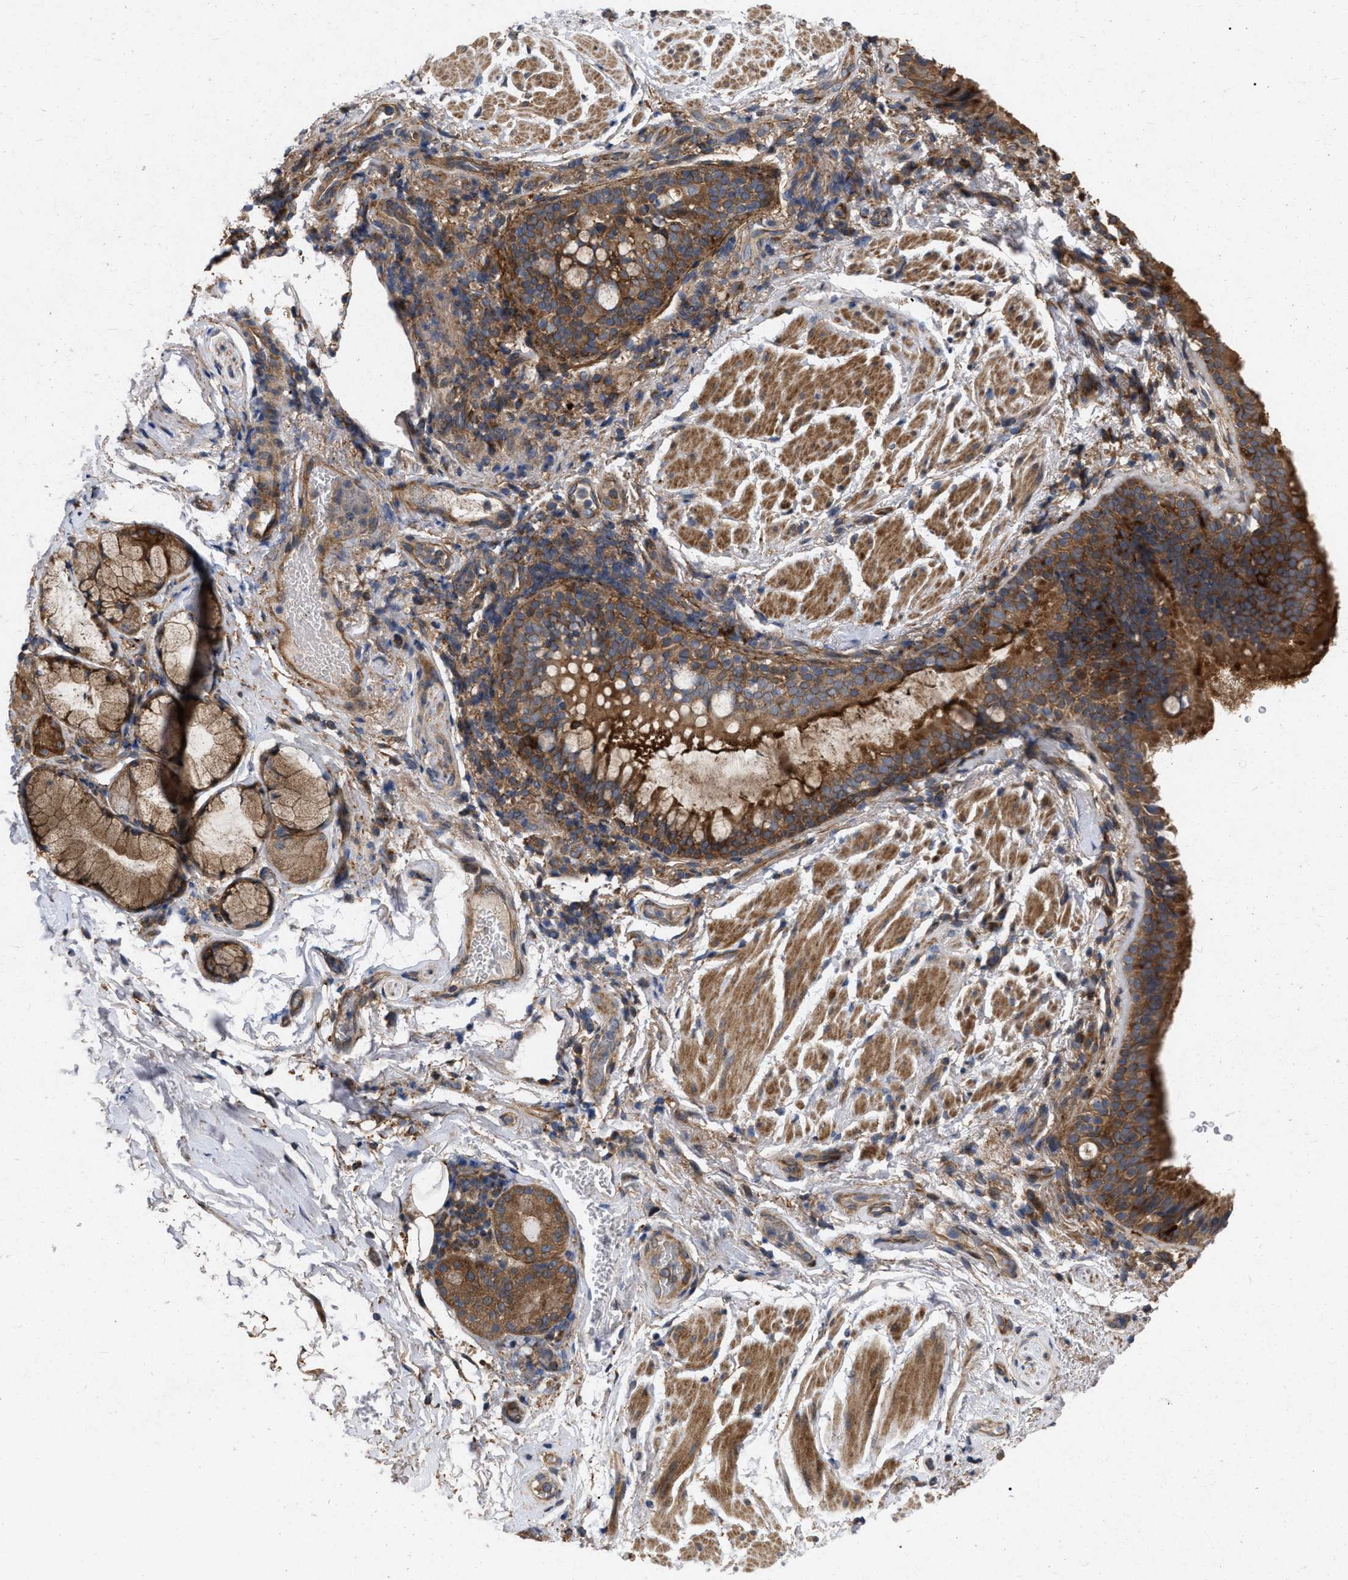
{"staining": {"intensity": "moderate", "quantity": ">75%", "location": "cytoplasmic/membranous"}, "tissue": "bronchus", "cell_type": "Respiratory epithelial cells", "image_type": "normal", "snomed": [{"axis": "morphology", "description": "Normal tissue, NOS"}, {"axis": "morphology", "description": "Inflammation, NOS"}, {"axis": "topography", "description": "Cartilage tissue"}, {"axis": "topography", "description": "Bronchus"}], "caption": "A micrograph of bronchus stained for a protein reveals moderate cytoplasmic/membranous brown staining in respiratory epithelial cells. (Stains: DAB (3,3'-diaminobenzidine) in brown, nuclei in blue, Microscopy: brightfield microscopy at high magnification).", "gene": "CDKN2C", "patient": {"sex": "male", "age": 77}}